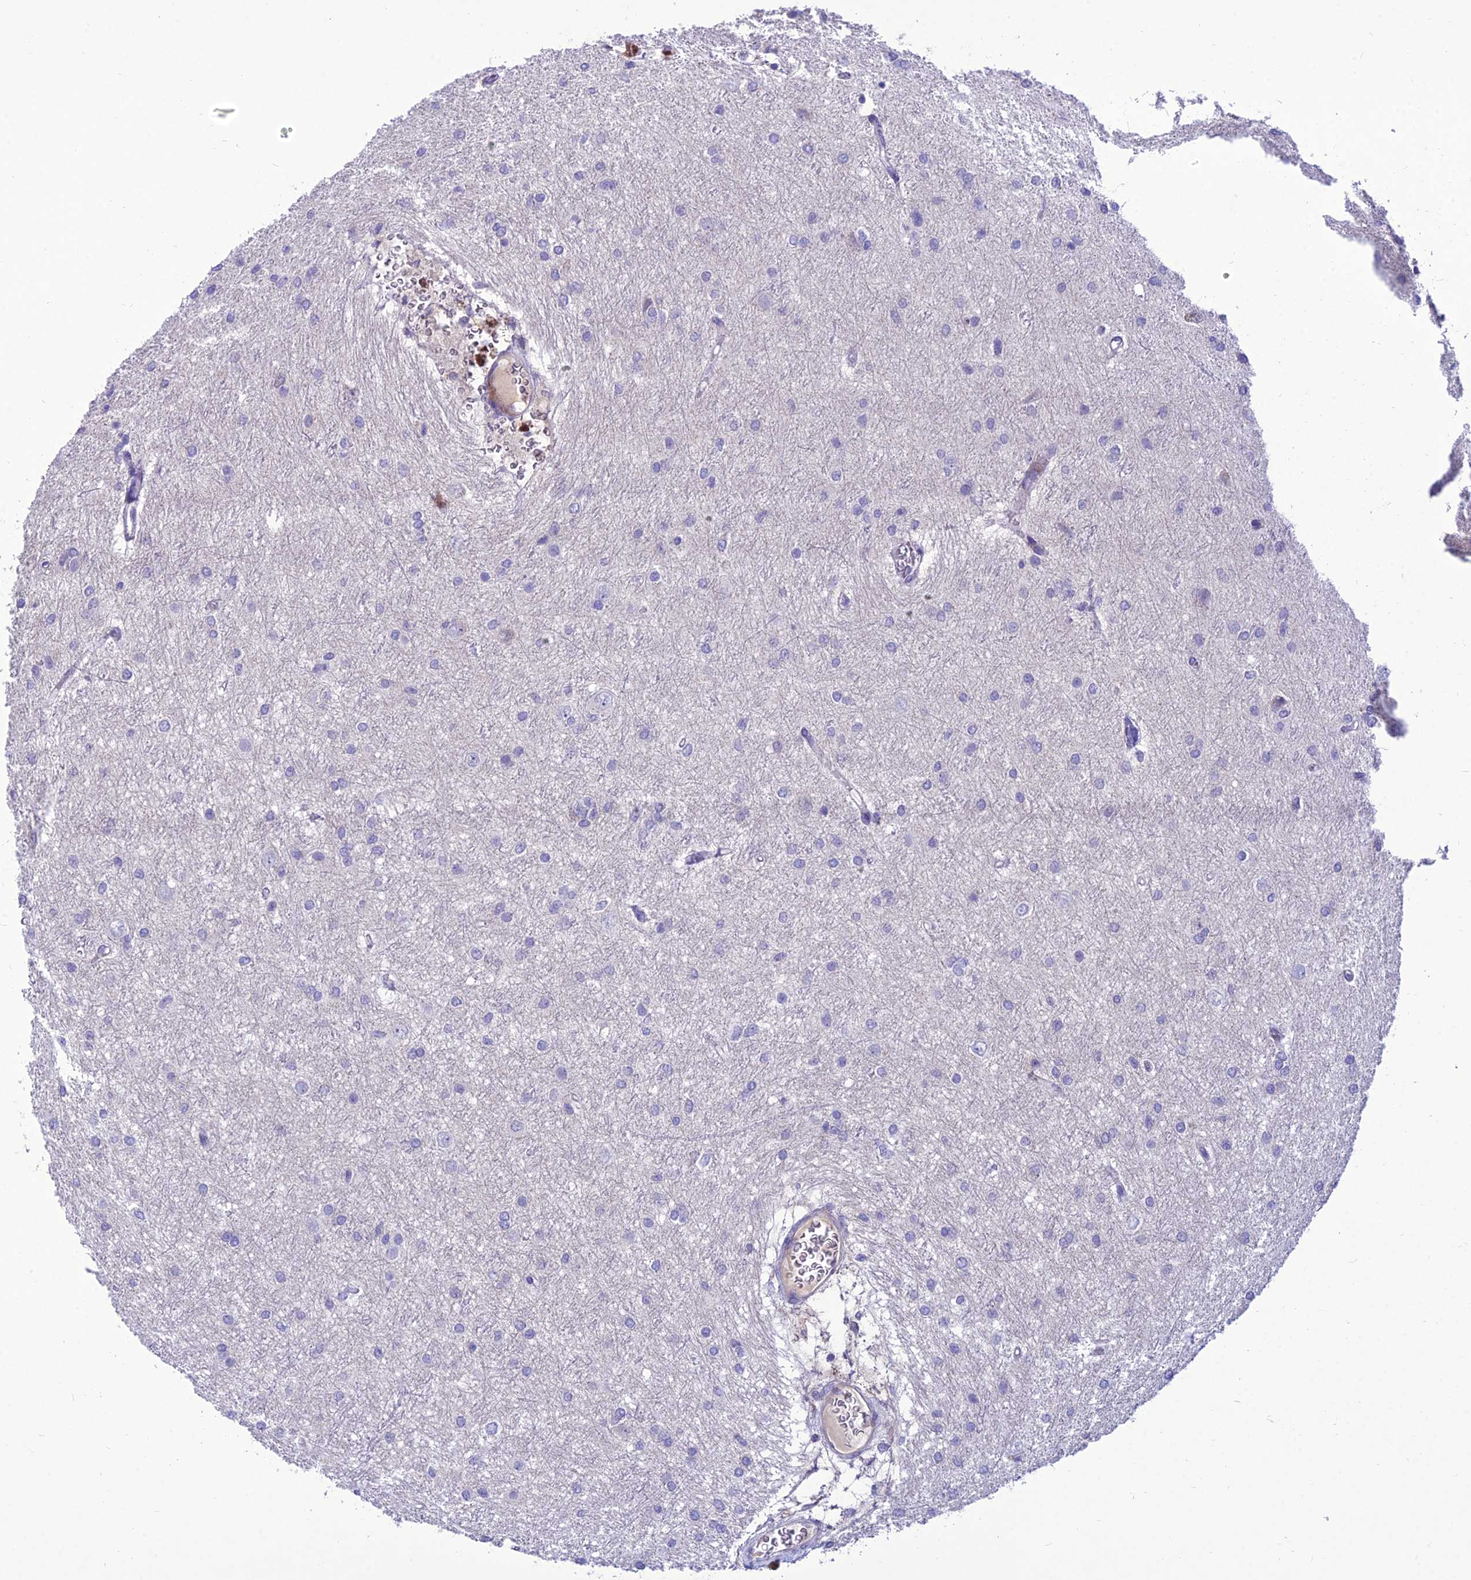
{"staining": {"intensity": "negative", "quantity": "none", "location": "none"}, "tissue": "glioma", "cell_type": "Tumor cells", "image_type": "cancer", "snomed": [{"axis": "morphology", "description": "Glioma, malignant, High grade"}, {"axis": "topography", "description": "Brain"}], "caption": "This image is of glioma stained with IHC to label a protein in brown with the nuclei are counter-stained blue. There is no expression in tumor cells.", "gene": "TEKT3", "patient": {"sex": "female", "age": 50}}